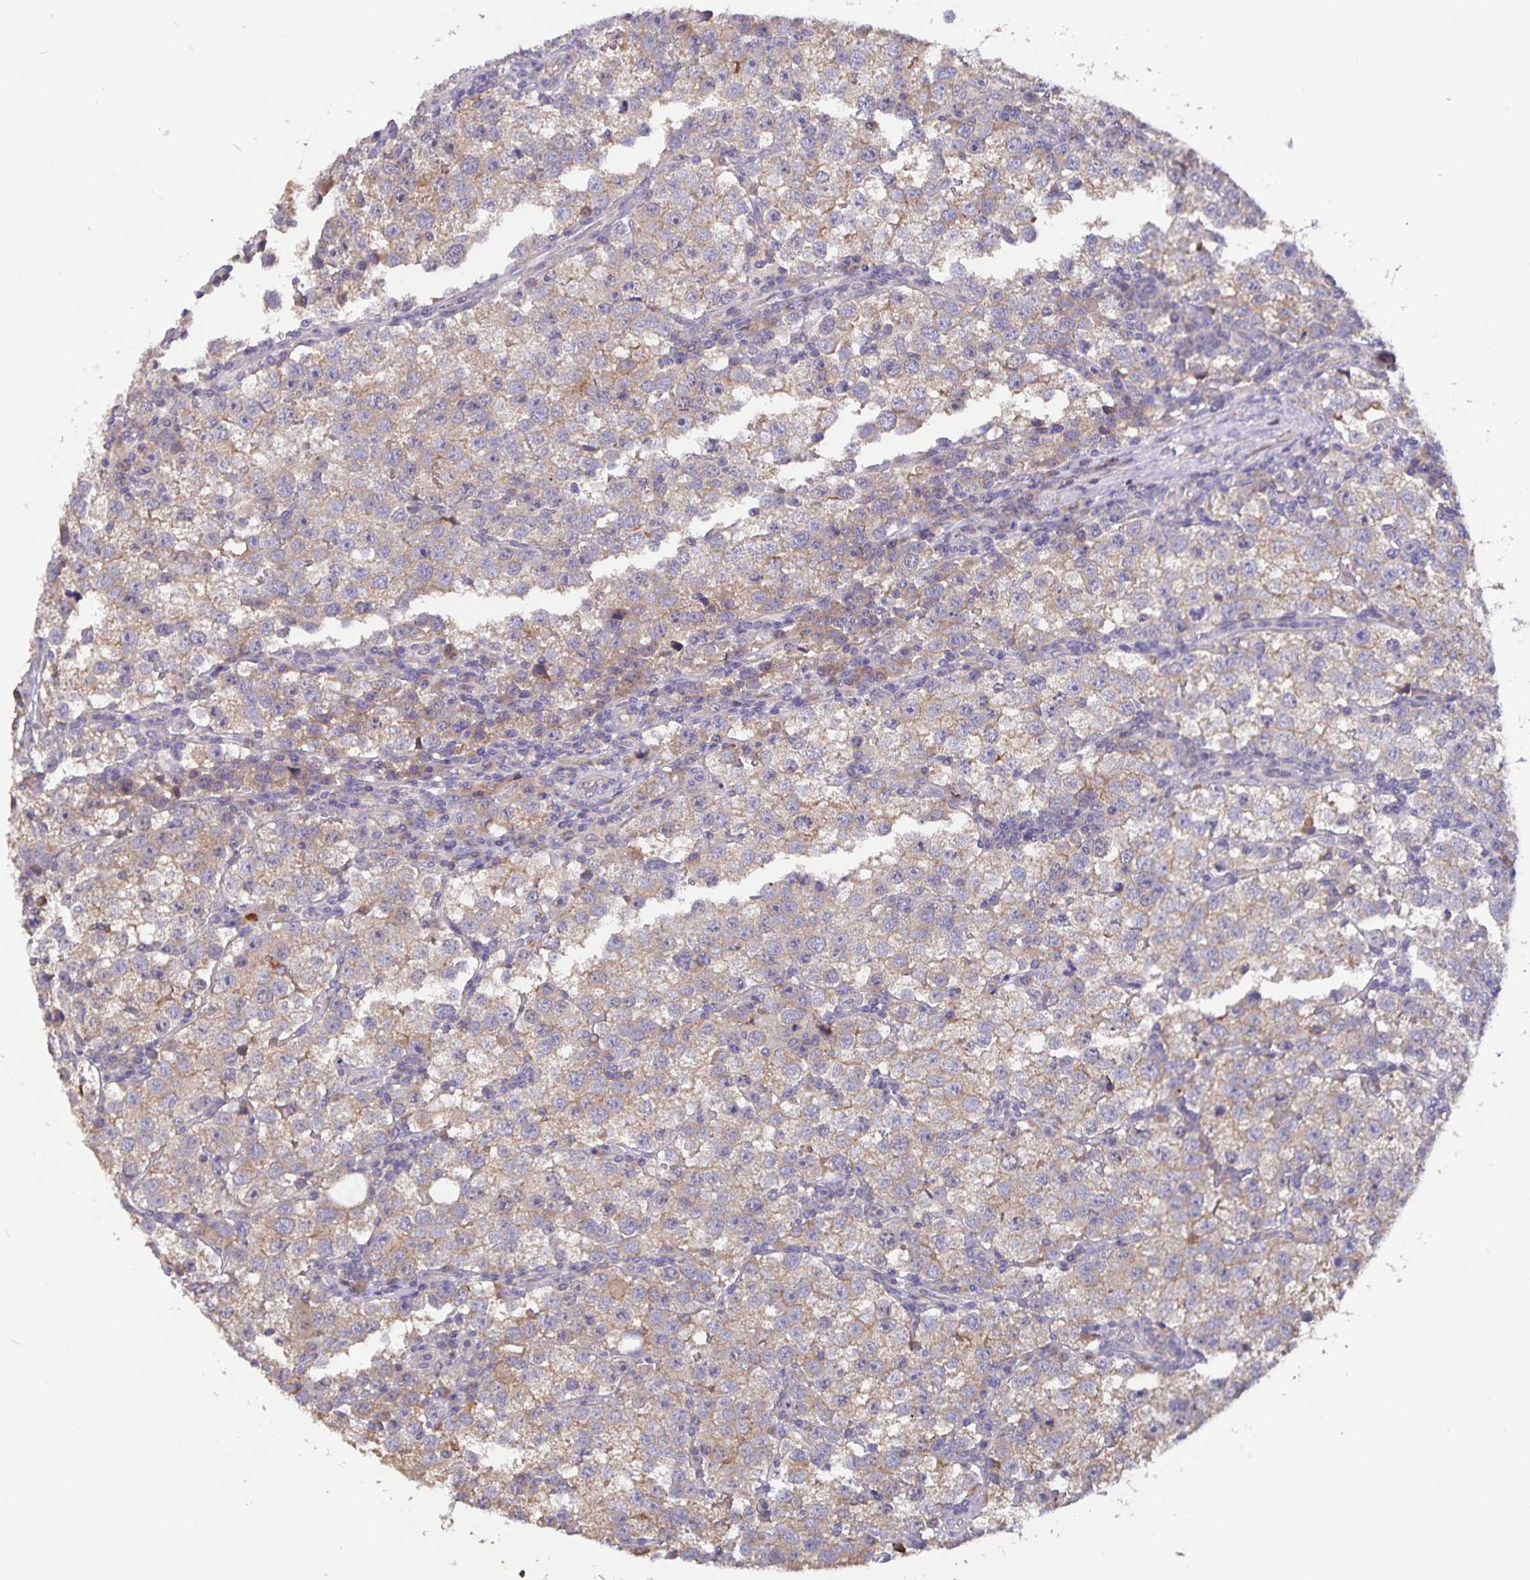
{"staining": {"intensity": "weak", "quantity": "25%-75%", "location": "cytoplasmic/membranous"}, "tissue": "testis cancer", "cell_type": "Tumor cells", "image_type": "cancer", "snomed": [{"axis": "morphology", "description": "Seminoma, NOS"}, {"axis": "topography", "description": "Testis"}], "caption": "A brown stain highlights weak cytoplasmic/membranous staining of a protein in human testis seminoma tumor cells.", "gene": "FBXL16", "patient": {"sex": "male", "age": 37}}